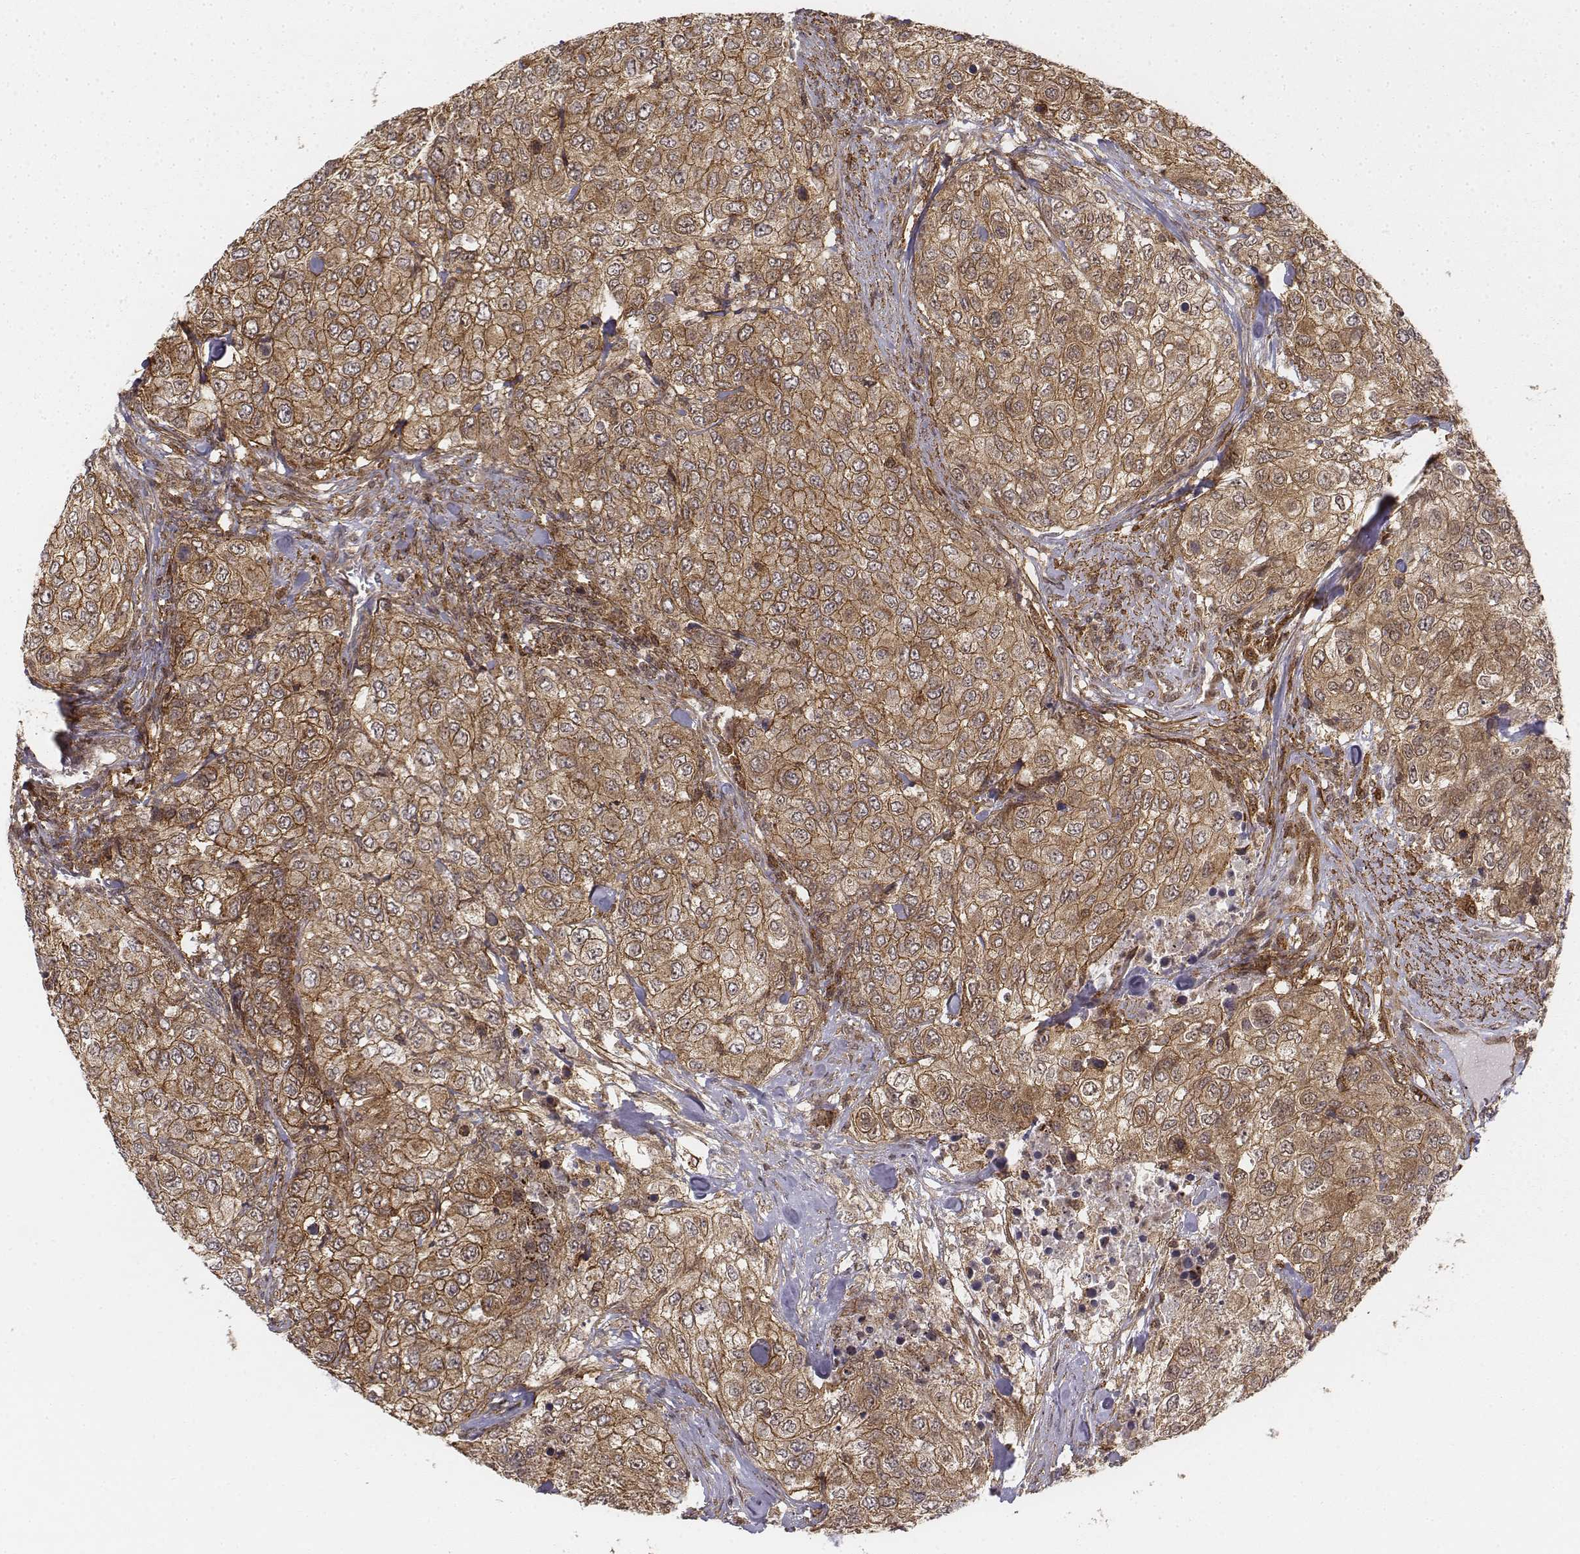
{"staining": {"intensity": "moderate", "quantity": ">75%", "location": "cytoplasmic/membranous"}, "tissue": "urothelial cancer", "cell_type": "Tumor cells", "image_type": "cancer", "snomed": [{"axis": "morphology", "description": "Urothelial carcinoma, High grade"}, {"axis": "topography", "description": "Urinary bladder"}], "caption": "Protein expression by immunohistochemistry (IHC) demonstrates moderate cytoplasmic/membranous staining in approximately >75% of tumor cells in urothelial cancer. (Stains: DAB (3,3'-diaminobenzidine) in brown, nuclei in blue, Microscopy: brightfield microscopy at high magnification).", "gene": "ZFYVE19", "patient": {"sex": "female", "age": 78}}